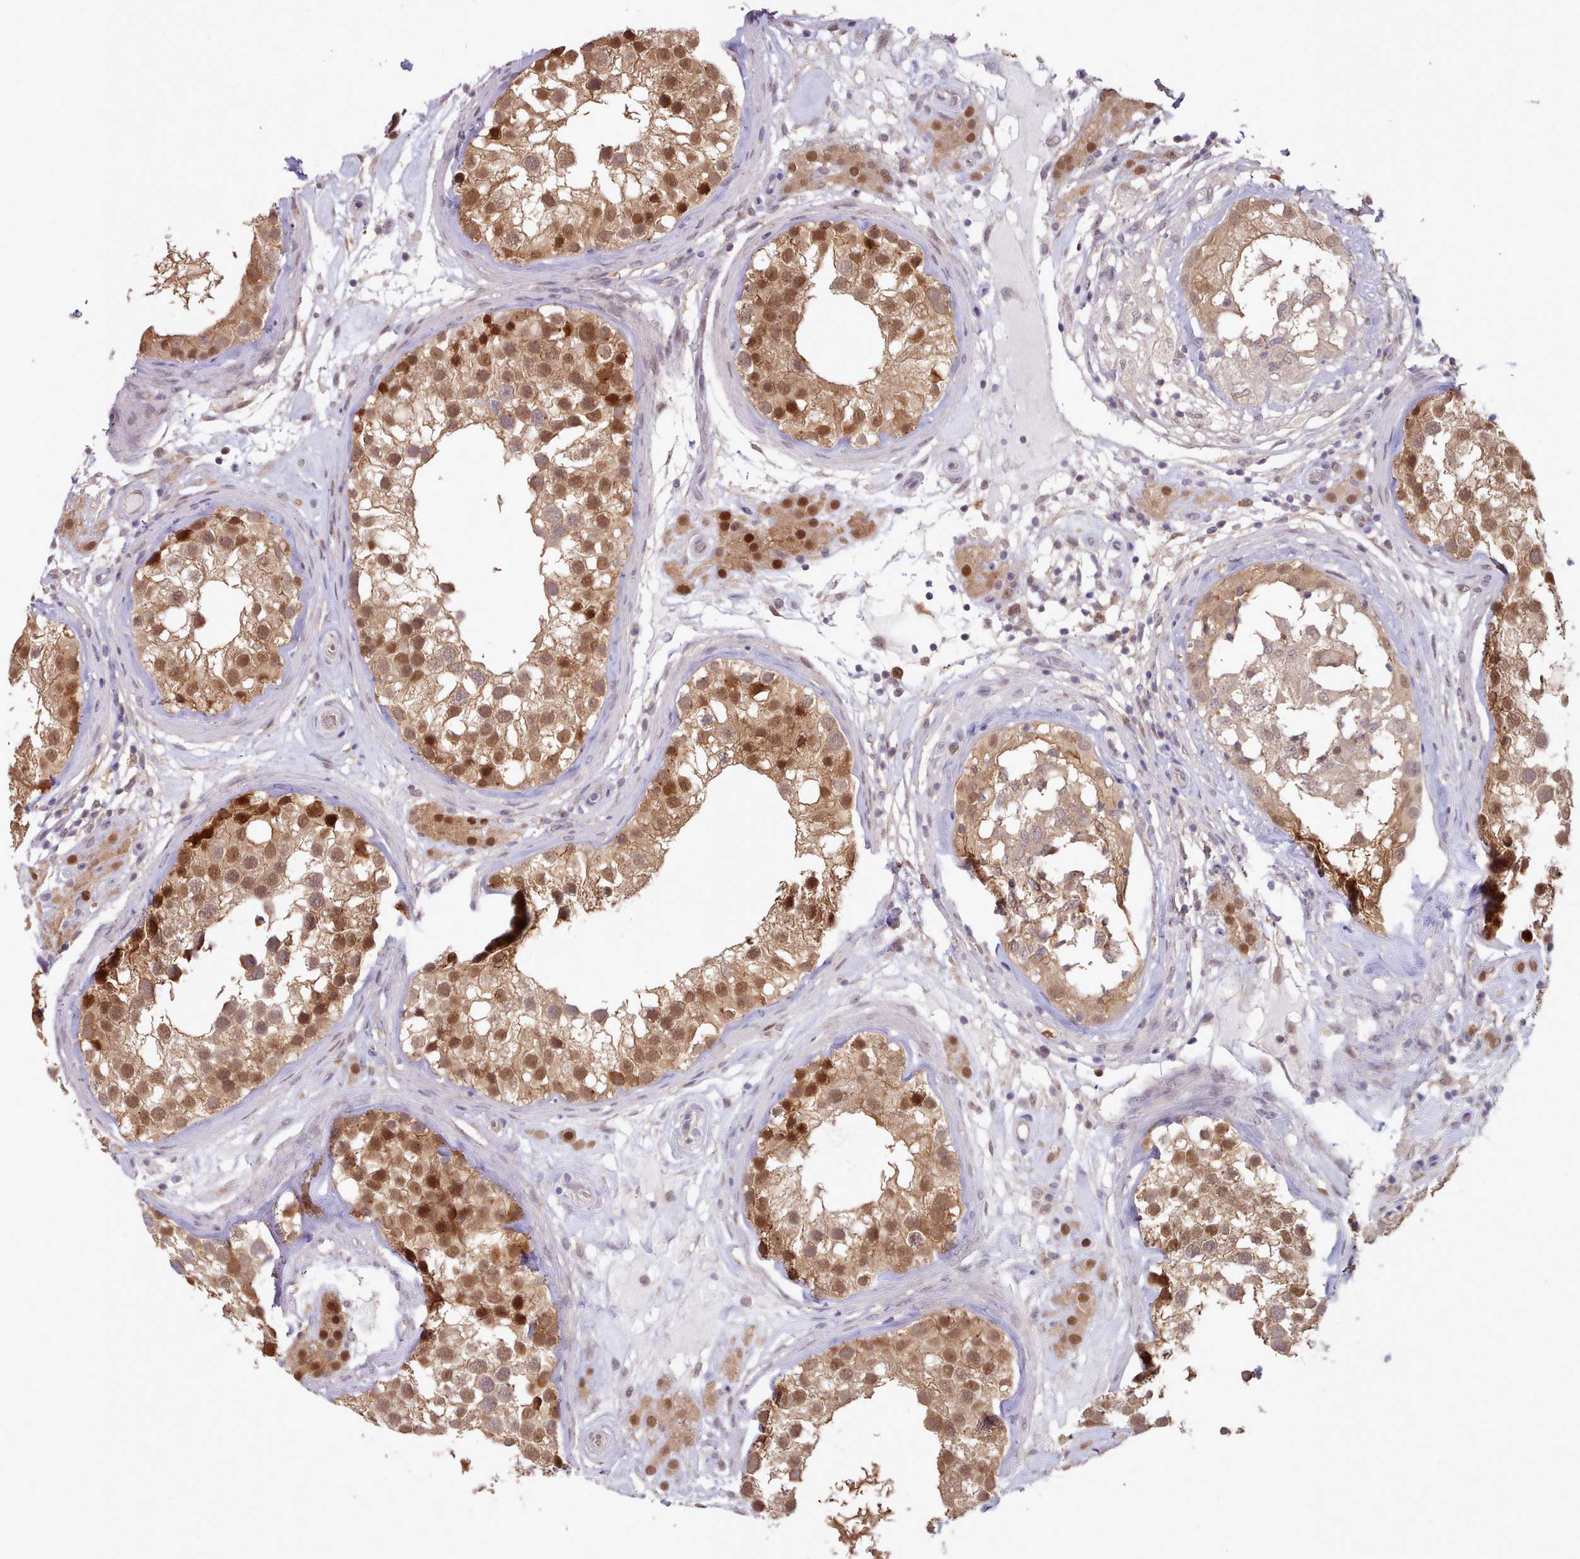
{"staining": {"intensity": "moderate", "quantity": ">75%", "location": "cytoplasmic/membranous,nuclear"}, "tissue": "testis", "cell_type": "Cells in seminiferous ducts", "image_type": "normal", "snomed": [{"axis": "morphology", "description": "Normal tissue, NOS"}, {"axis": "topography", "description": "Testis"}], "caption": "Immunohistochemical staining of benign human testis shows >75% levels of moderate cytoplasmic/membranous,nuclear protein expression in approximately >75% of cells in seminiferous ducts.", "gene": "CES3", "patient": {"sex": "male", "age": 46}}